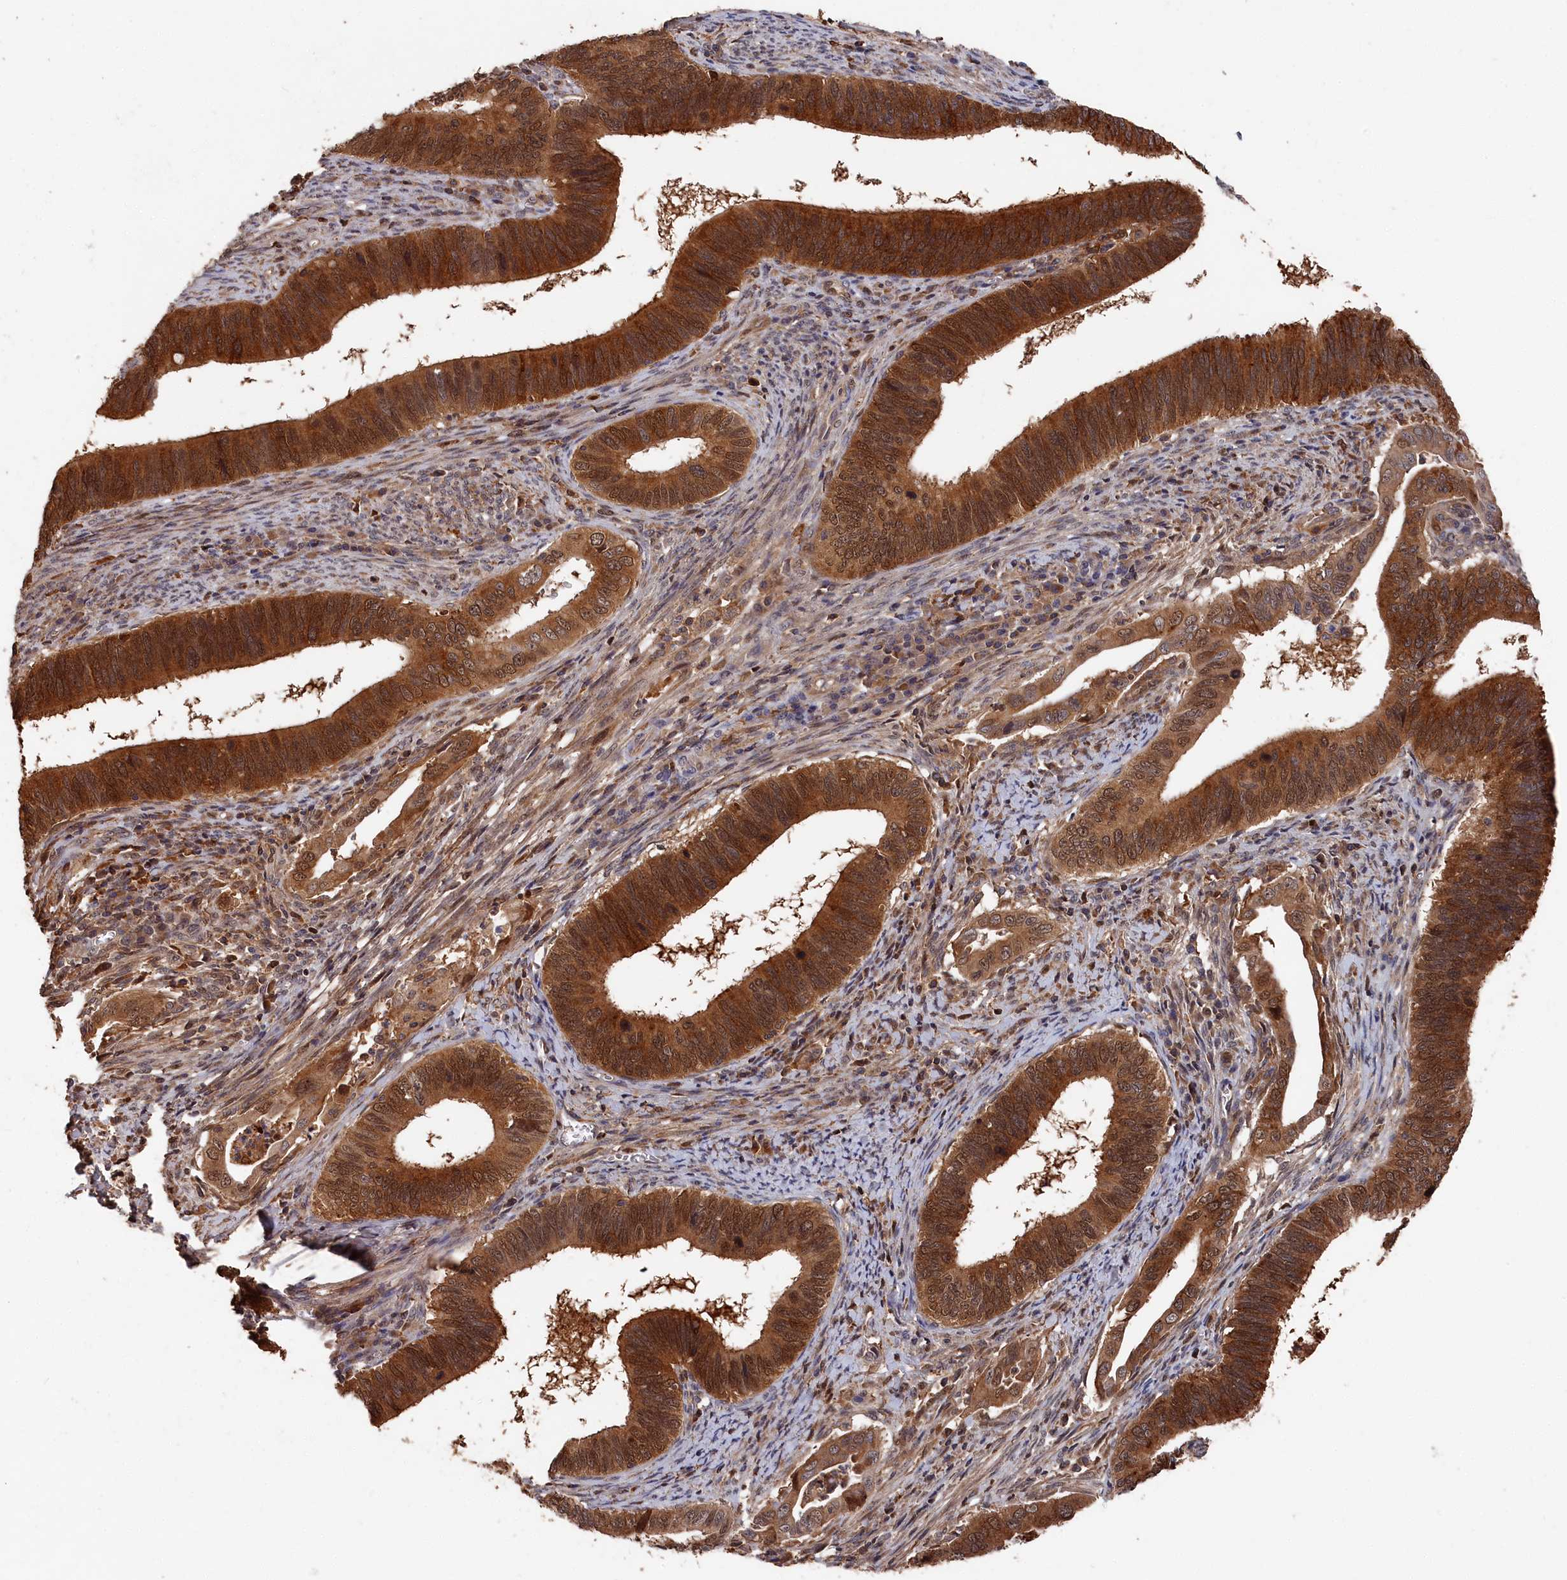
{"staining": {"intensity": "strong", "quantity": ">75%", "location": "cytoplasmic/membranous,nuclear"}, "tissue": "cervical cancer", "cell_type": "Tumor cells", "image_type": "cancer", "snomed": [{"axis": "morphology", "description": "Adenocarcinoma, NOS"}, {"axis": "topography", "description": "Cervix"}], "caption": "Immunohistochemical staining of human cervical cancer demonstrates high levels of strong cytoplasmic/membranous and nuclear positivity in about >75% of tumor cells.", "gene": "RMI2", "patient": {"sex": "female", "age": 42}}